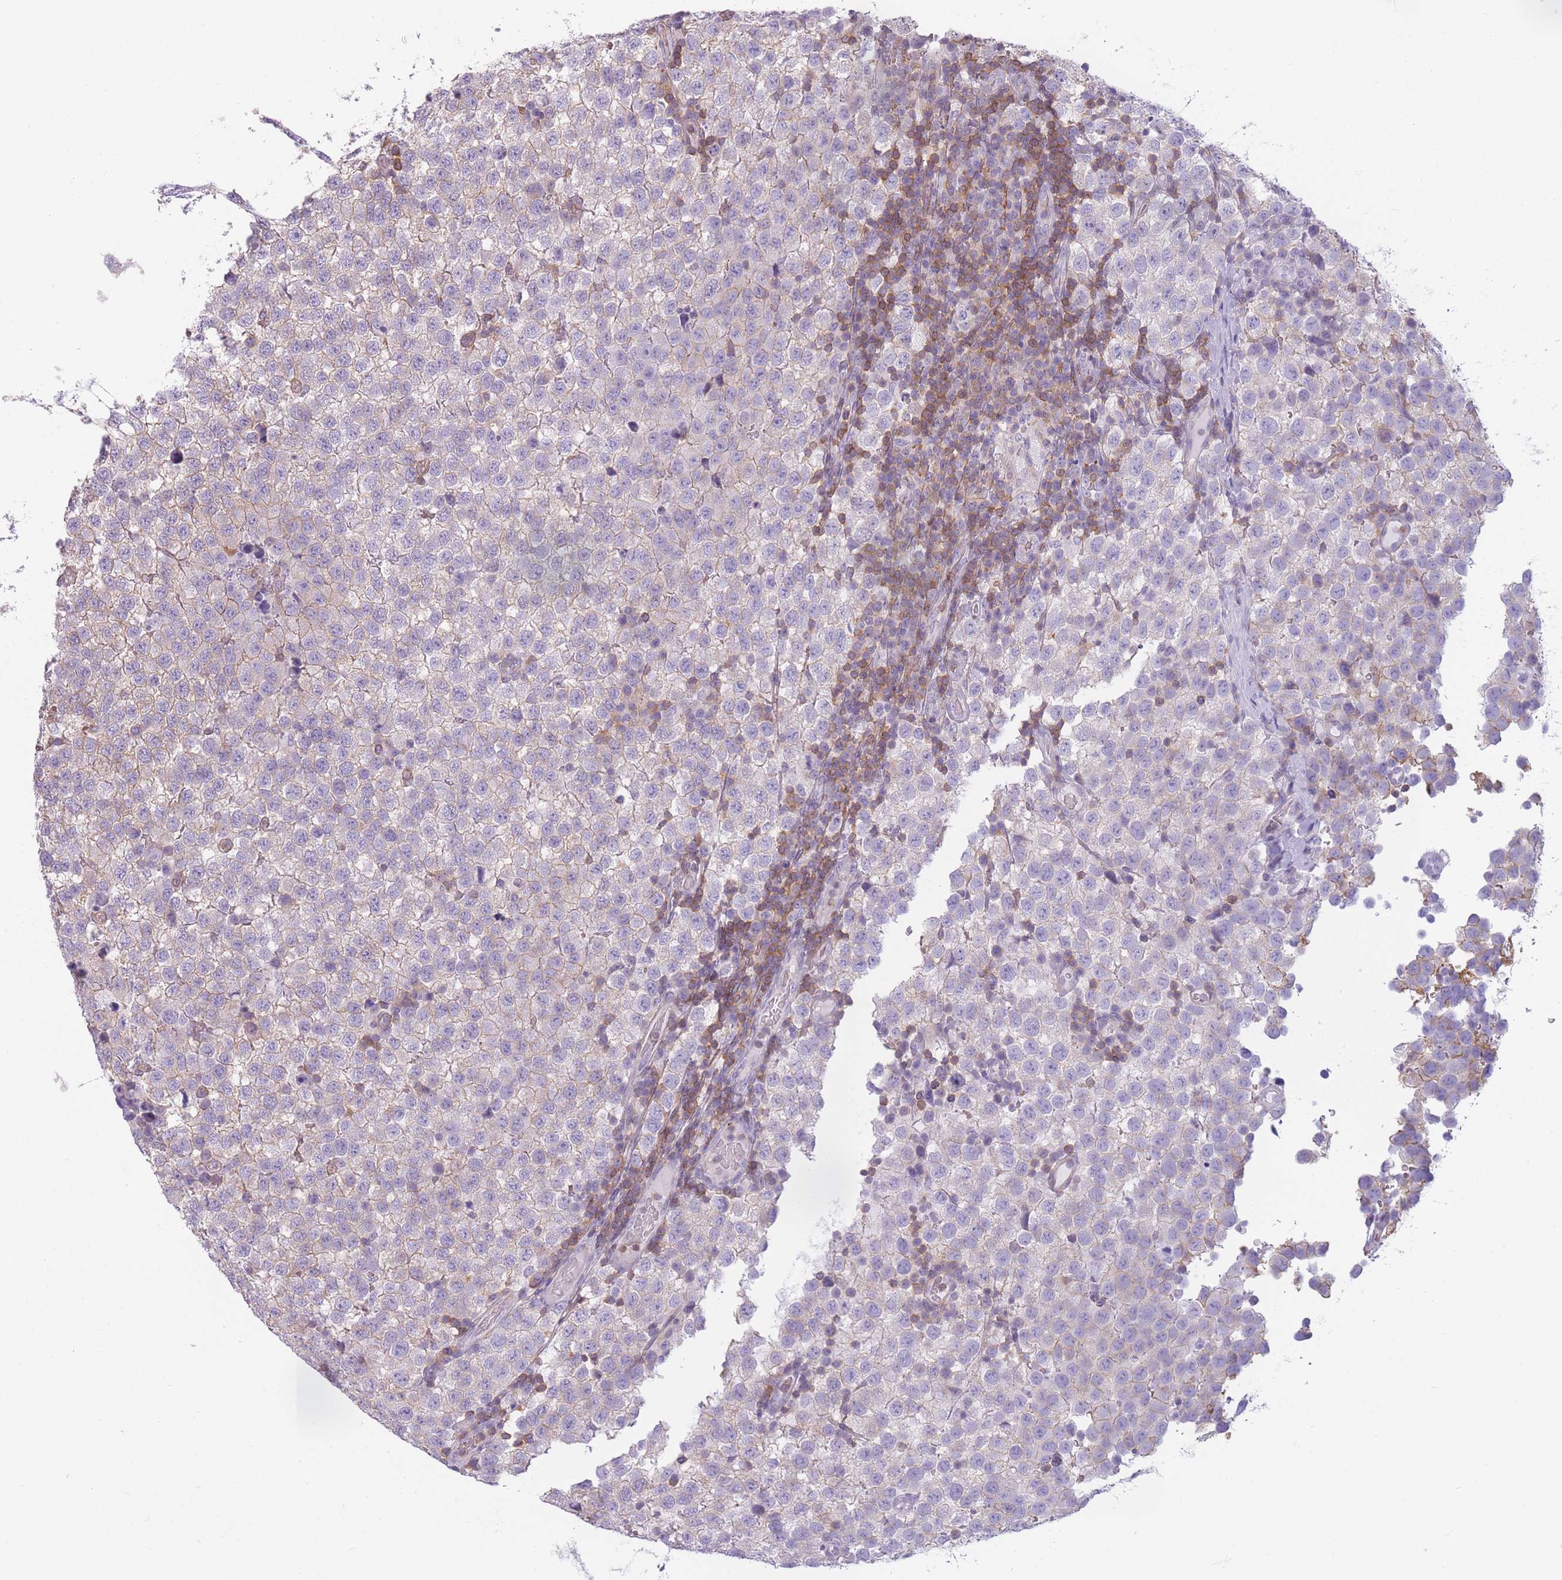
{"staining": {"intensity": "weak", "quantity": "<25%", "location": "cytoplasmic/membranous"}, "tissue": "testis cancer", "cell_type": "Tumor cells", "image_type": "cancer", "snomed": [{"axis": "morphology", "description": "Seminoma, NOS"}, {"axis": "topography", "description": "Testis"}], "caption": "Immunohistochemical staining of human seminoma (testis) shows no significant expression in tumor cells.", "gene": "ADD1", "patient": {"sex": "male", "age": 34}}